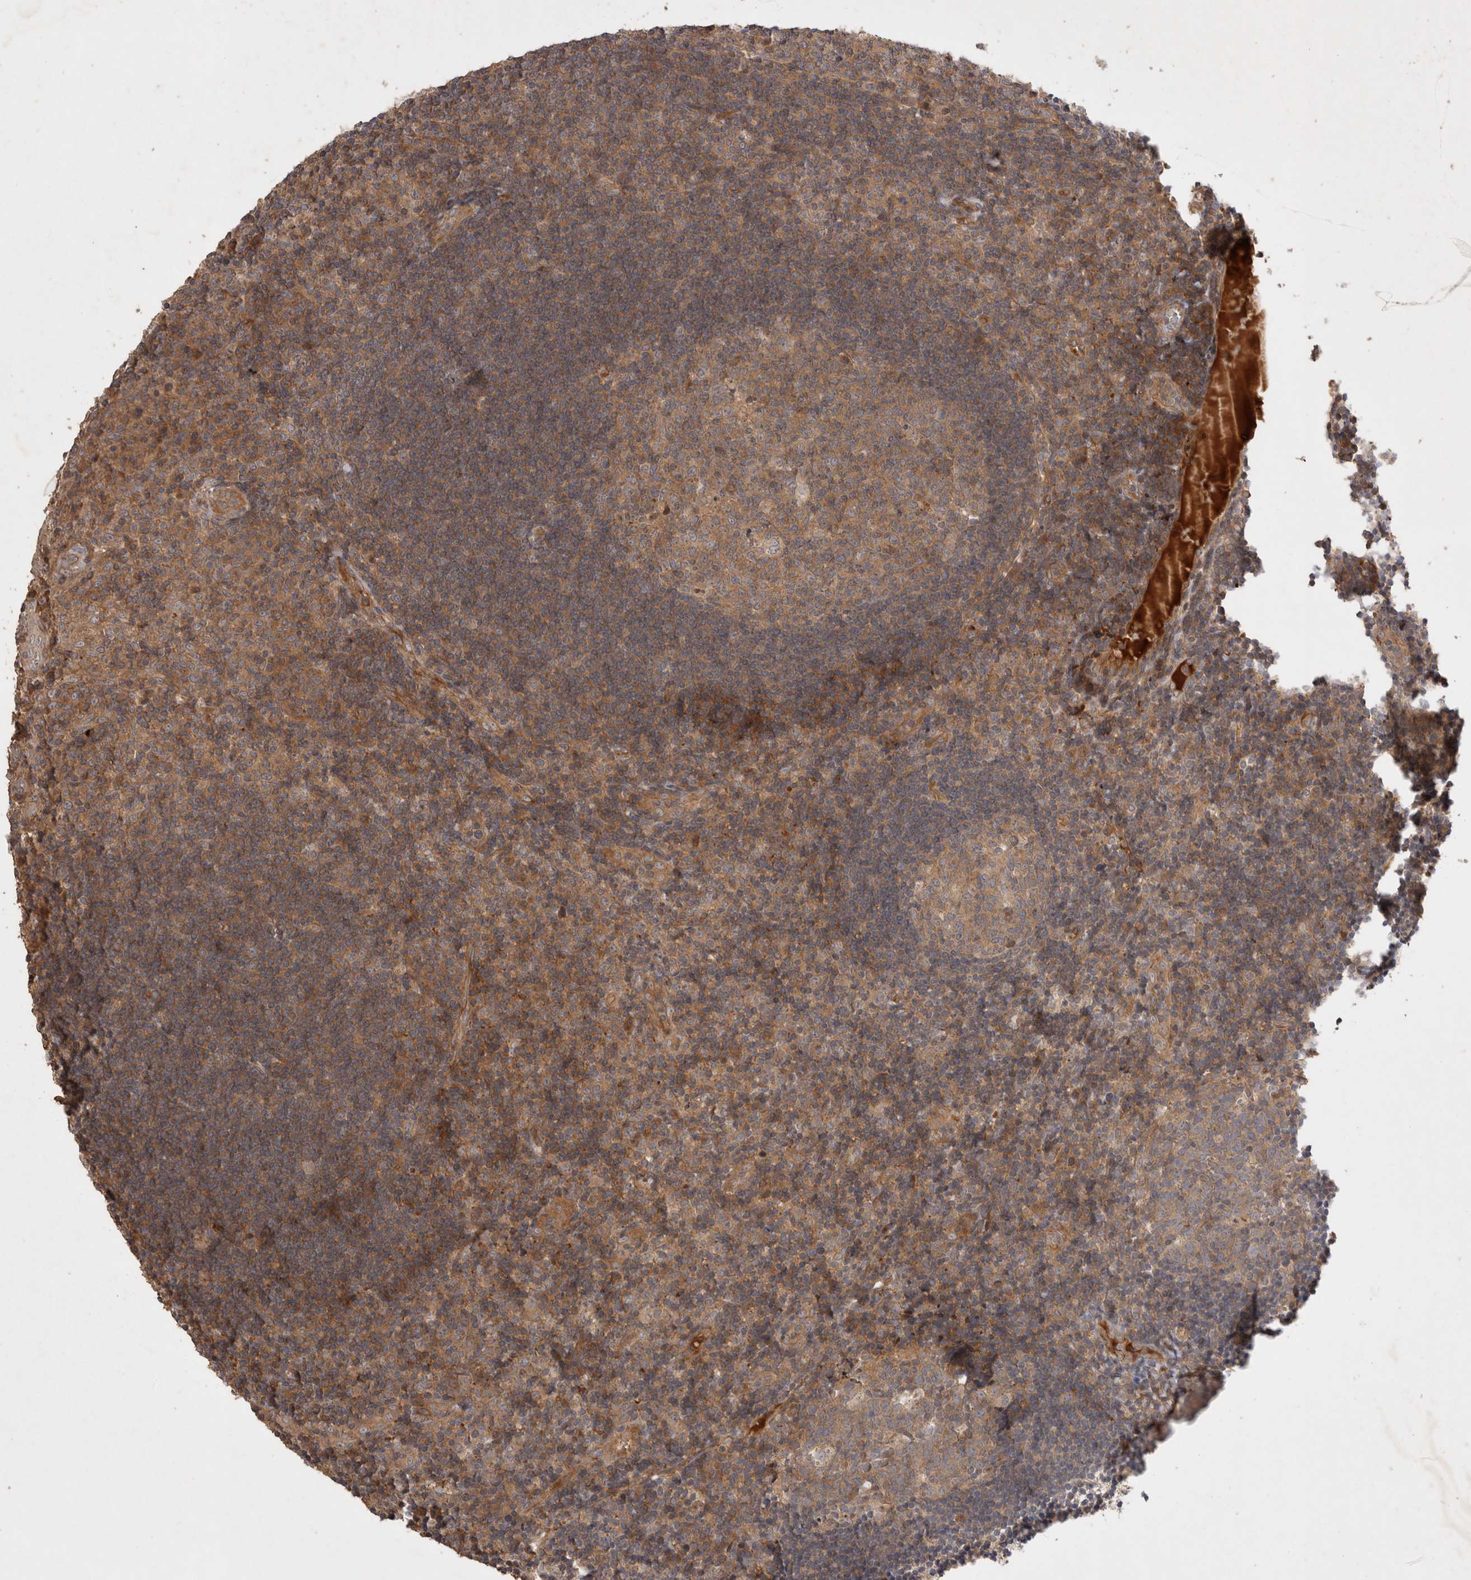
{"staining": {"intensity": "moderate", "quantity": ">75%", "location": "cytoplasmic/membranous"}, "tissue": "tonsil", "cell_type": "Germinal center cells", "image_type": "normal", "snomed": [{"axis": "morphology", "description": "Normal tissue, NOS"}, {"axis": "topography", "description": "Tonsil"}], "caption": "Germinal center cells show medium levels of moderate cytoplasmic/membranous expression in approximately >75% of cells in benign human tonsil.", "gene": "PPP1R42", "patient": {"sex": "female", "age": 40}}